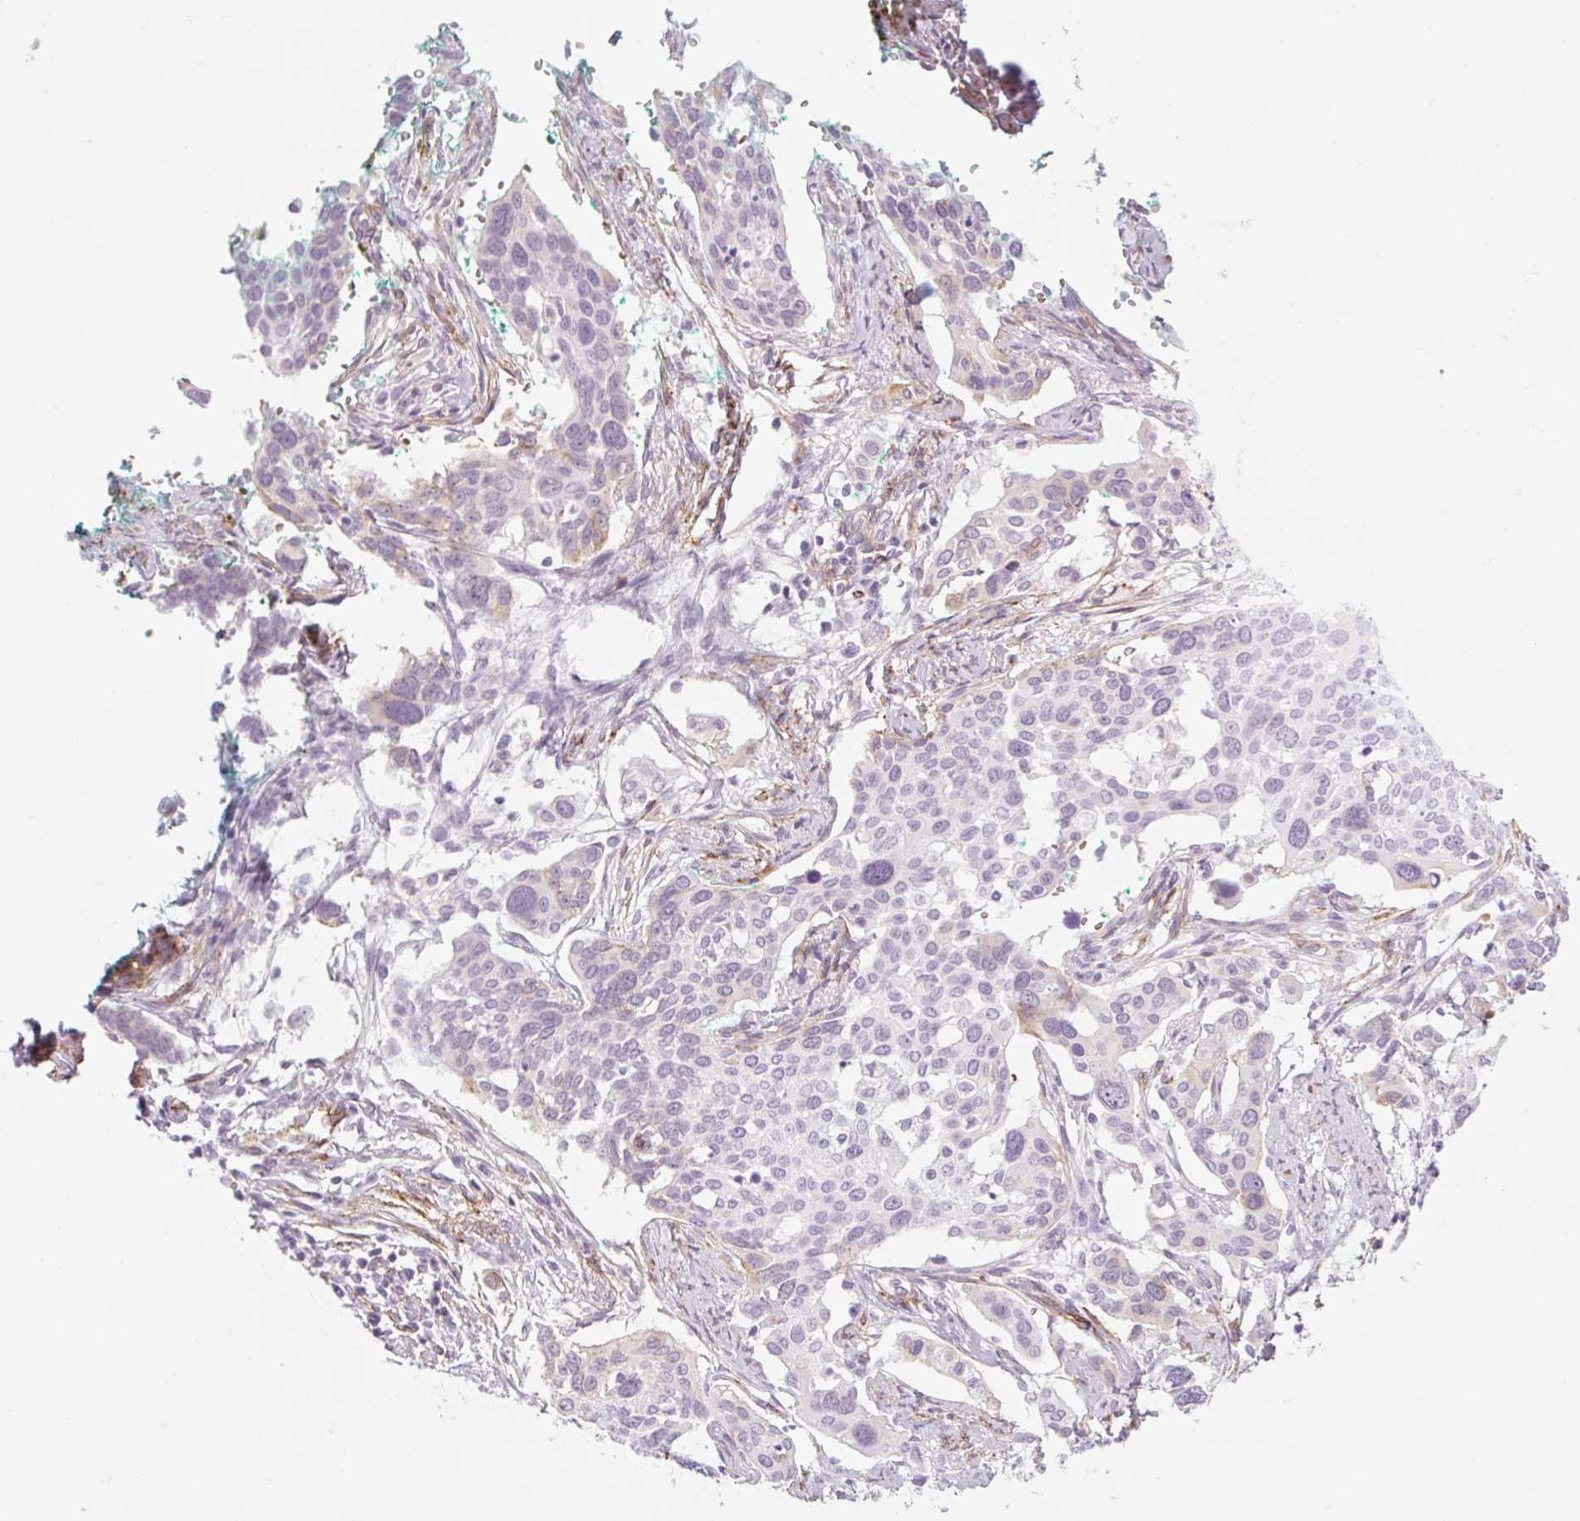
{"staining": {"intensity": "weak", "quantity": "<25%", "location": "cytoplasmic/membranous"}, "tissue": "cervical cancer", "cell_type": "Tumor cells", "image_type": "cancer", "snomed": [{"axis": "morphology", "description": "Squamous cell carcinoma, NOS"}, {"axis": "topography", "description": "Cervix"}], "caption": "Immunohistochemistry image of cervical cancer (squamous cell carcinoma) stained for a protein (brown), which reveals no positivity in tumor cells.", "gene": "TAF1L", "patient": {"sex": "female", "age": 44}}